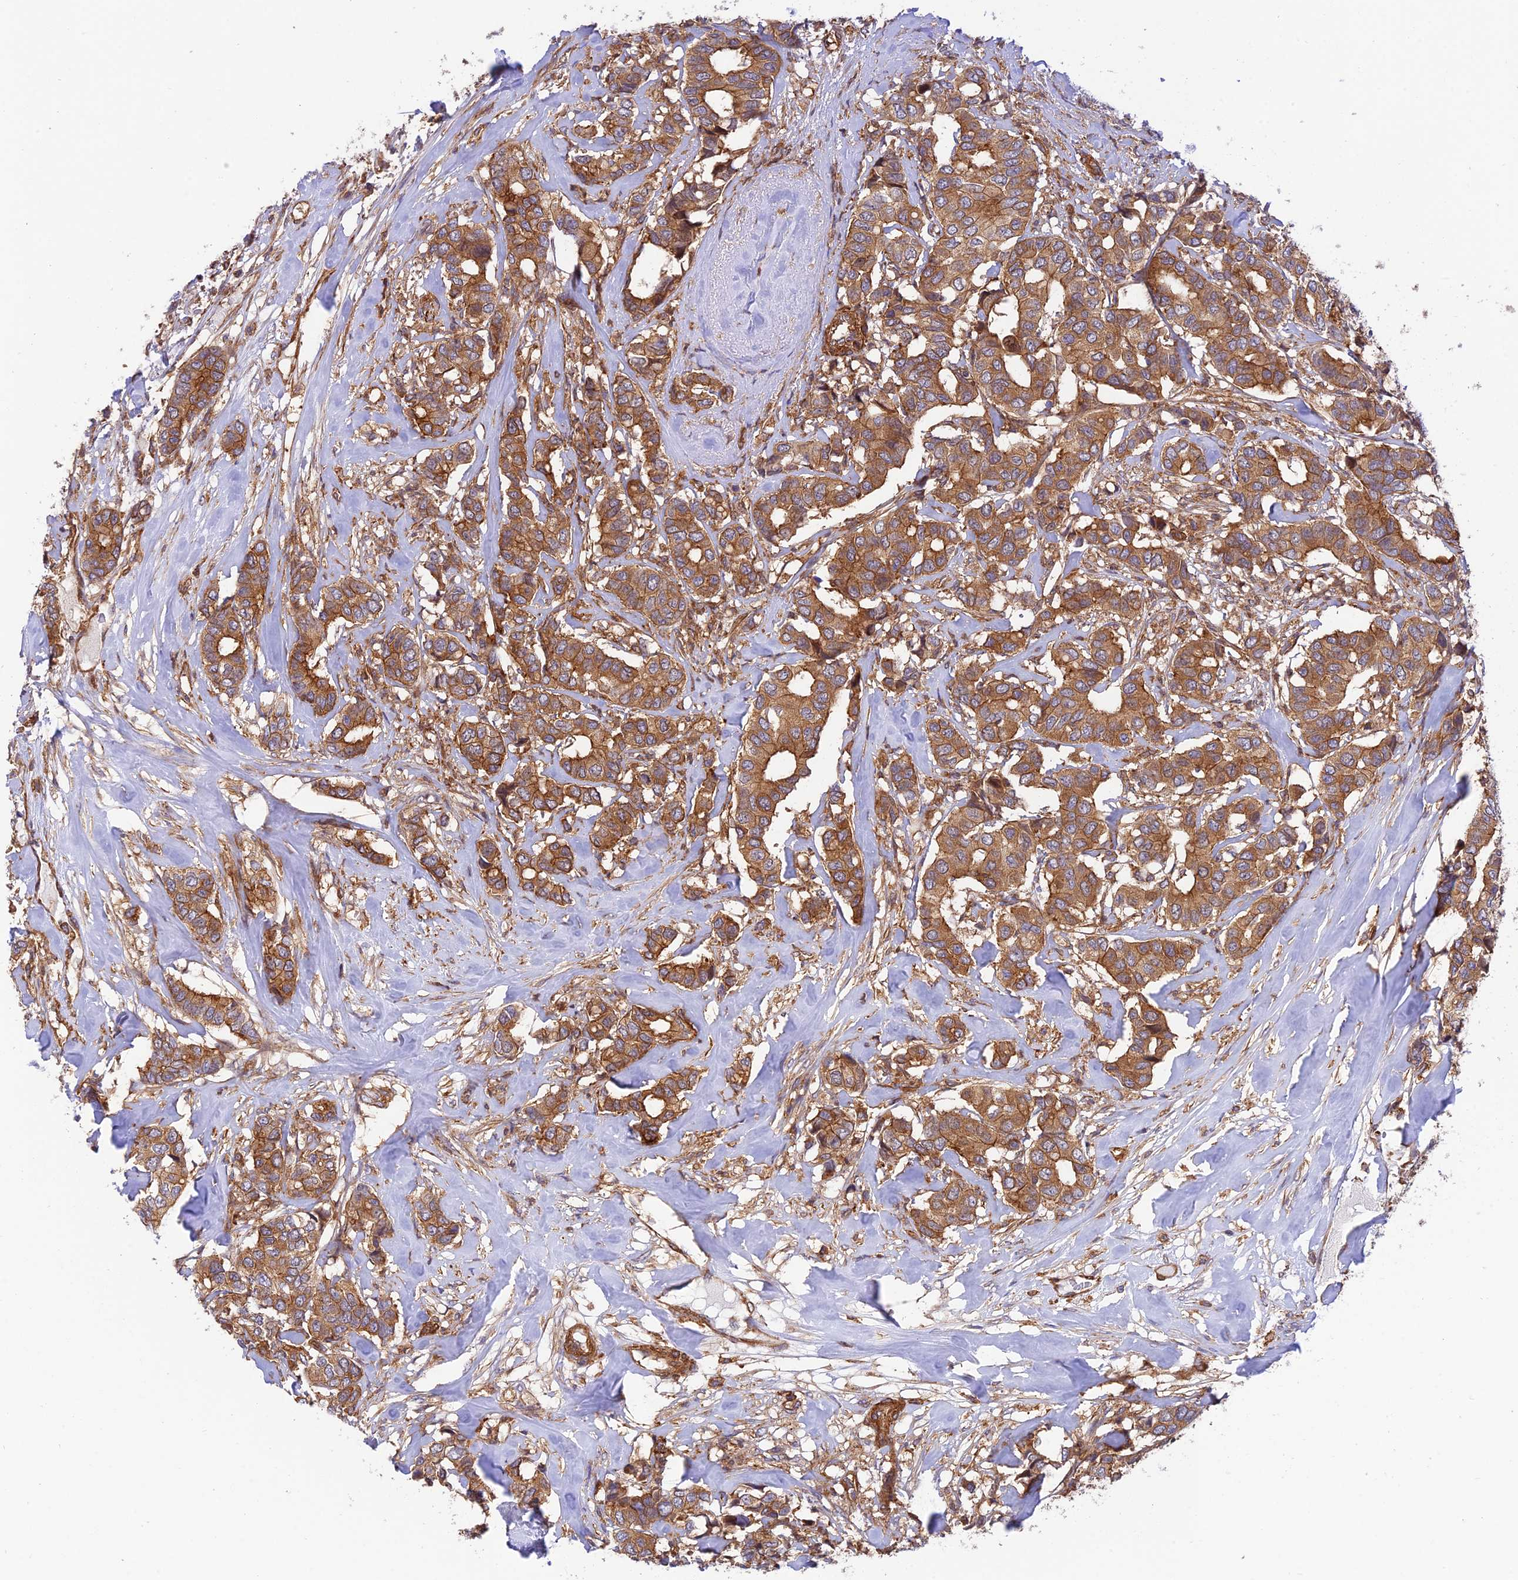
{"staining": {"intensity": "moderate", "quantity": ">75%", "location": "cytoplasmic/membranous"}, "tissue": "breast cancer", "cell_type": "Tumor cells", "image_type": "cancer", "snomed": [{"axis": "morphology", "description": "Duct carcinoma"}, {"axis": "topography", "description": "Breast"}], "caption": "This histopathology image shows immunohistochemistry (IHC) staining of human breast infiltrating ductal carcinoma, with medium moderate cytoplasmic/membranous expression in about >75% of tumor cells.", "gene": "EVI5L", "patient": {"sex": "female", "age": 87}}